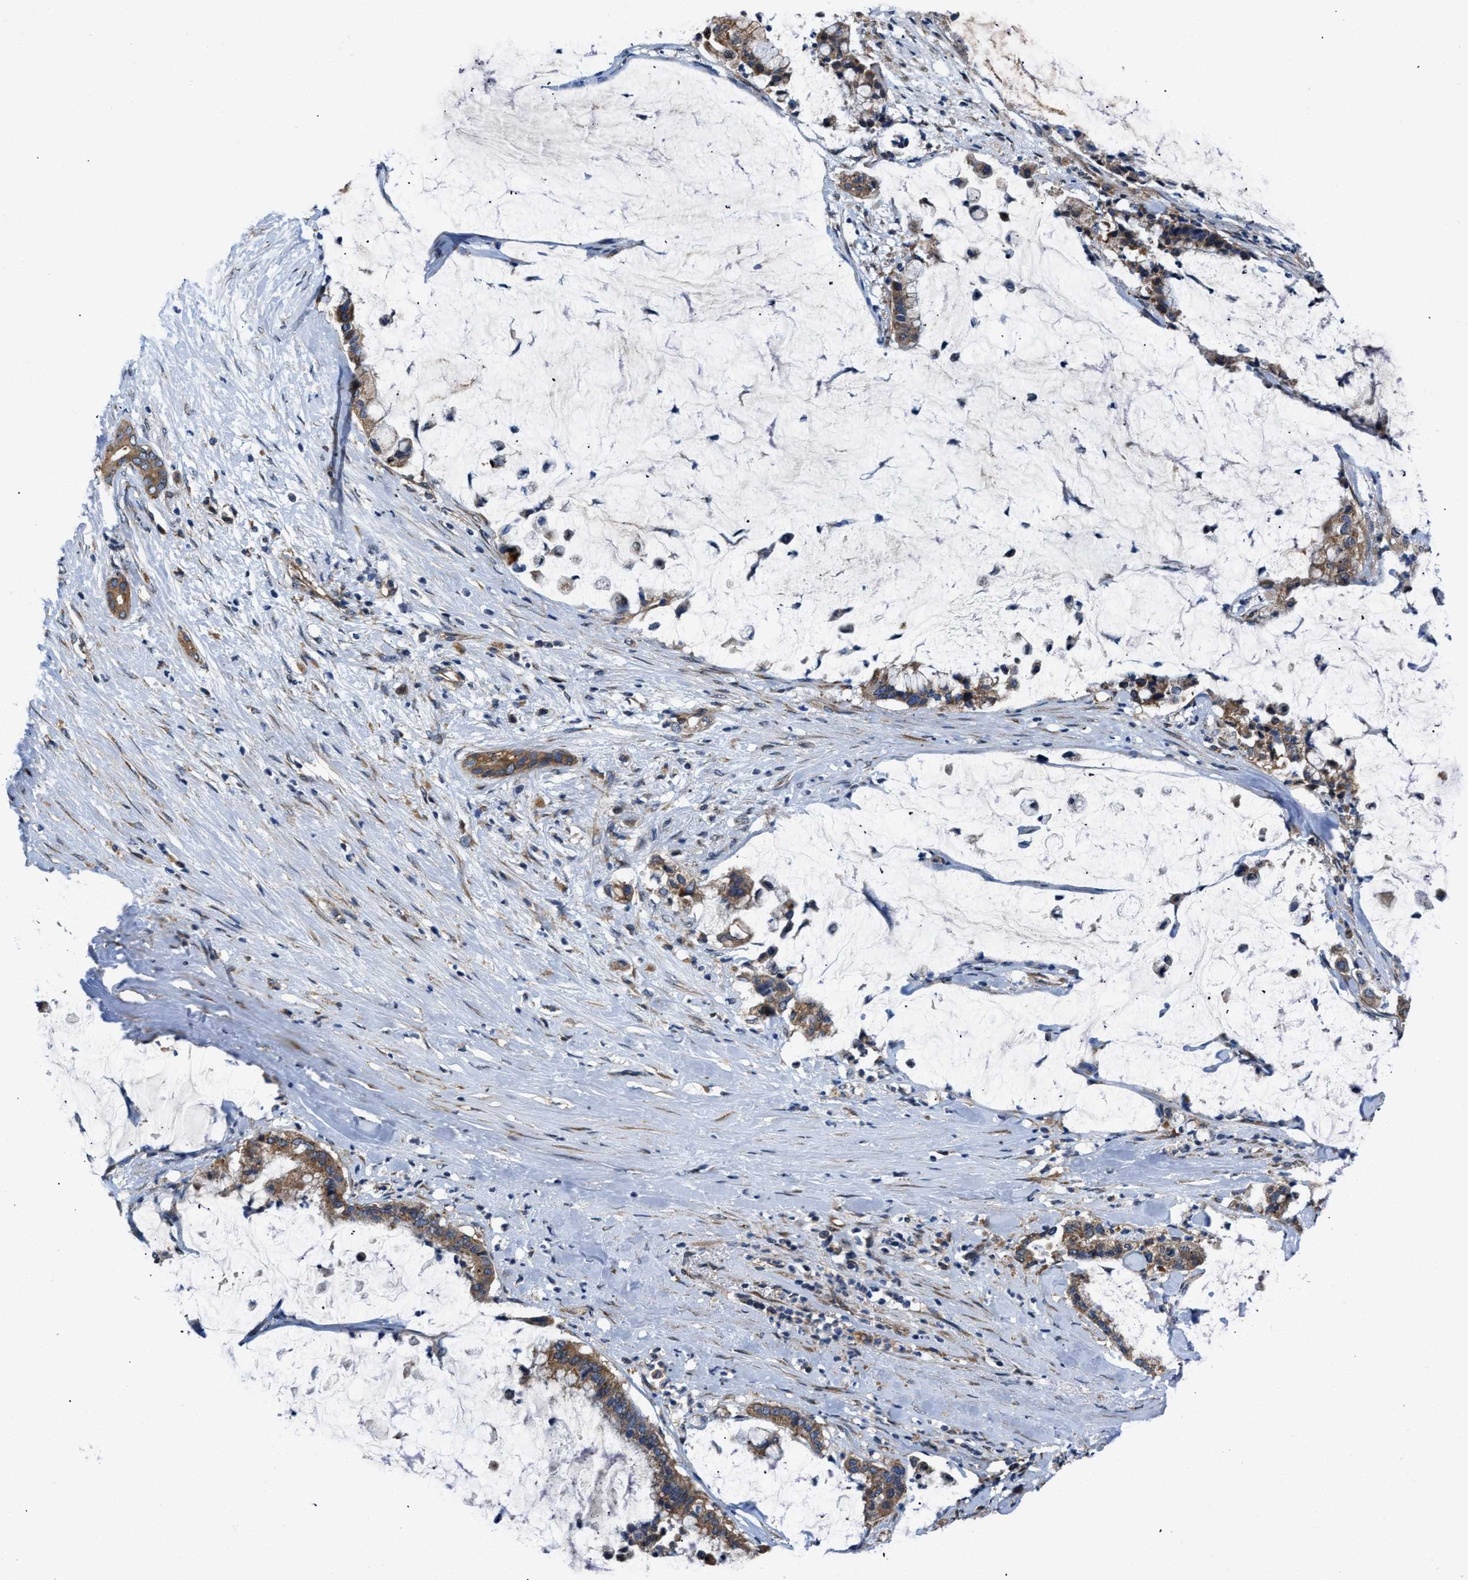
{"staining": {"intensity": "moderate", "quantity": ">75%", "location": "cytoplasmic/membranous"}, "tissue": "pancreatic cancer", "cell_type": "Tumor cells", "image_type": "cancer", "snomed": [{"axis": "morphology", "description": "Adenocarcinoma, NOS"}, {"axis": "topography", "description": "Pancreas"}], "caption": "Moderate cytoplasmic/membranous positivity is seen in about >75% of tumor cells in pancreatic adenocarcinoma.", "gene": "CEP128", "patient": {"sex": "male", "age": 41}}